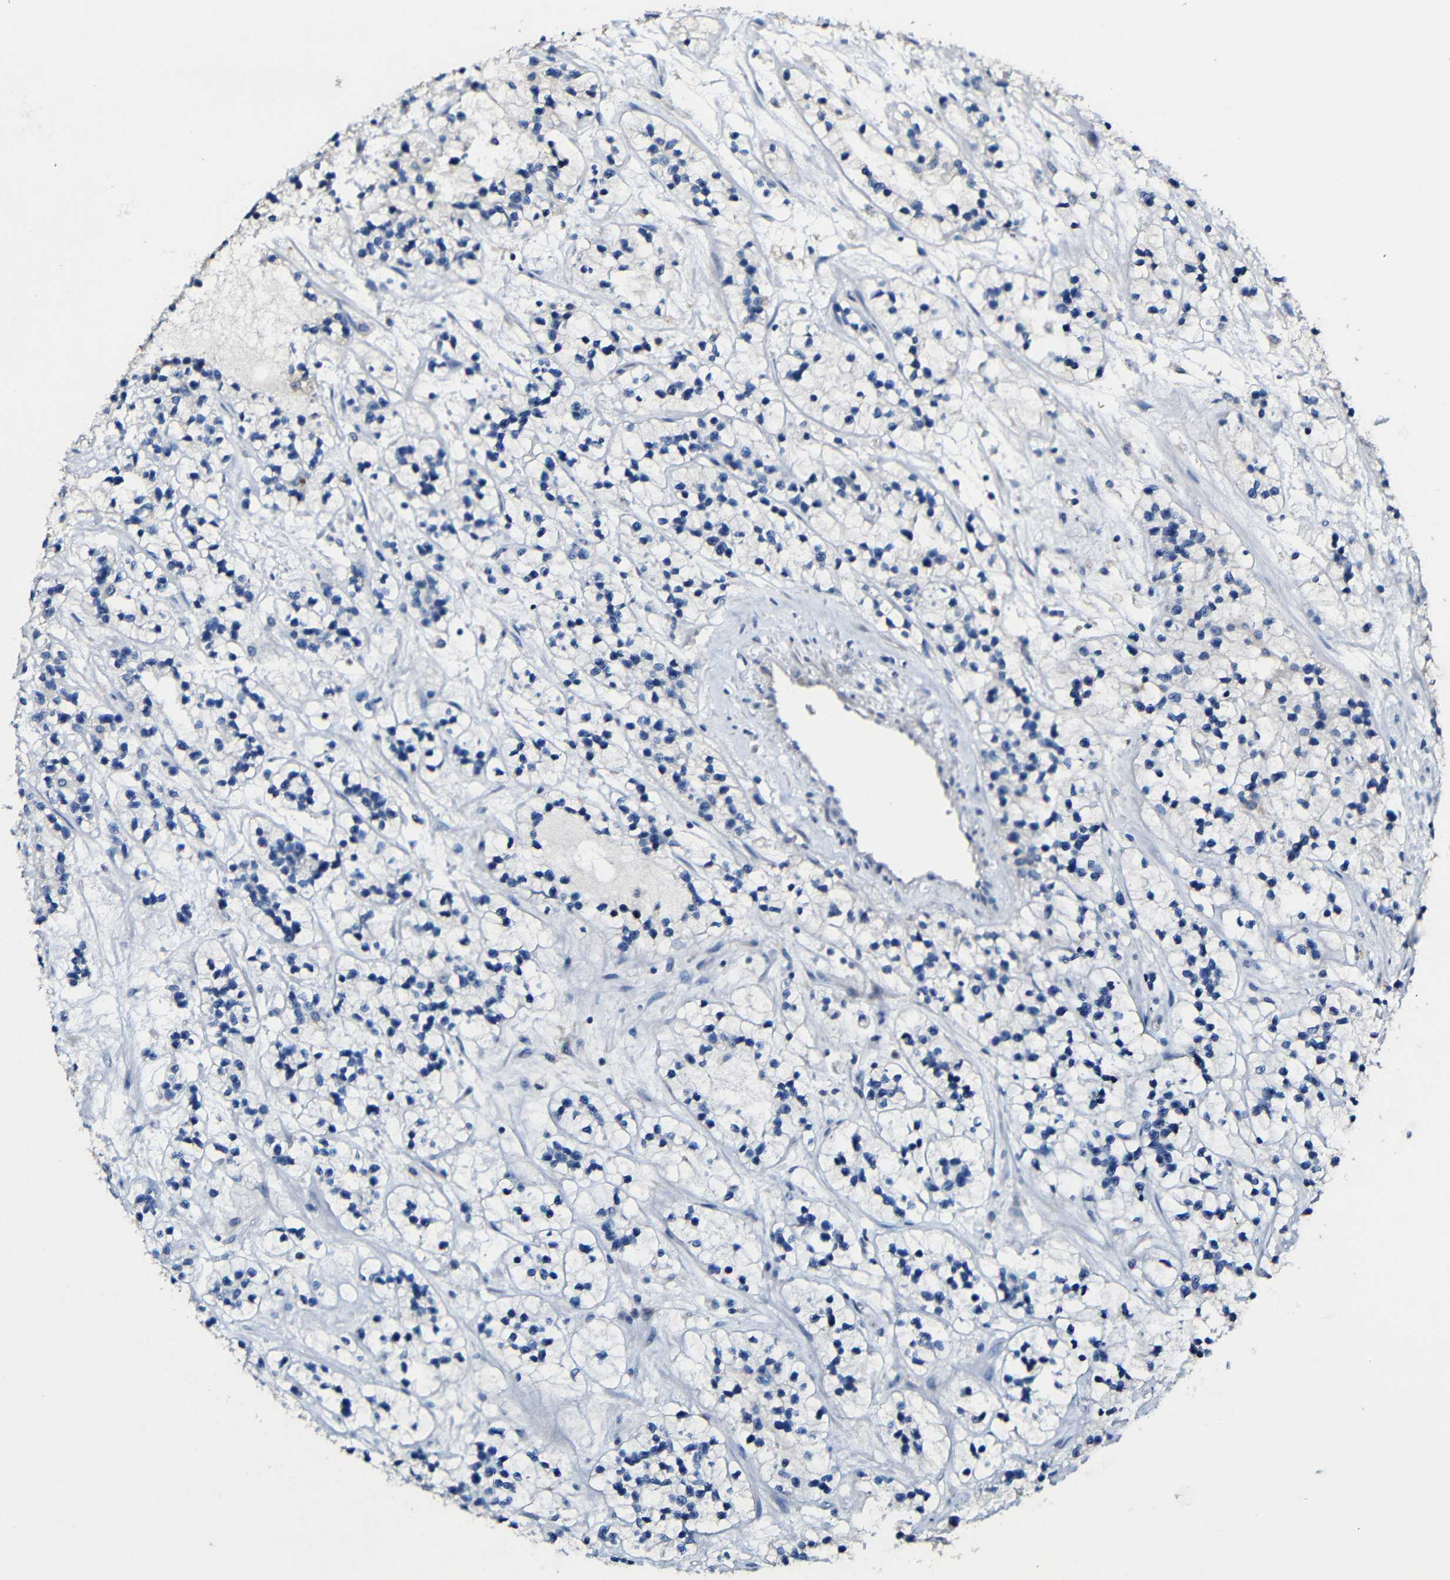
{"staining": {"intensity": "negative", "quantity": "none", "location": "none"}, "tissue": "renal cancer", "cell_type": "Tumor cells", "image_type": "cancer", "snomed": [{"axis": "morphology", "description": "Adenocarcinoma, NOS"}, {"axis": "topography", "description": "Kidney"}], "caption": "DAB immunohistochemical staining of human renal adenocarcinoma displays no significant positivity in tumor cells.", "gene": "ACKR2", "patient": {"sex": "female", "age": 57}}